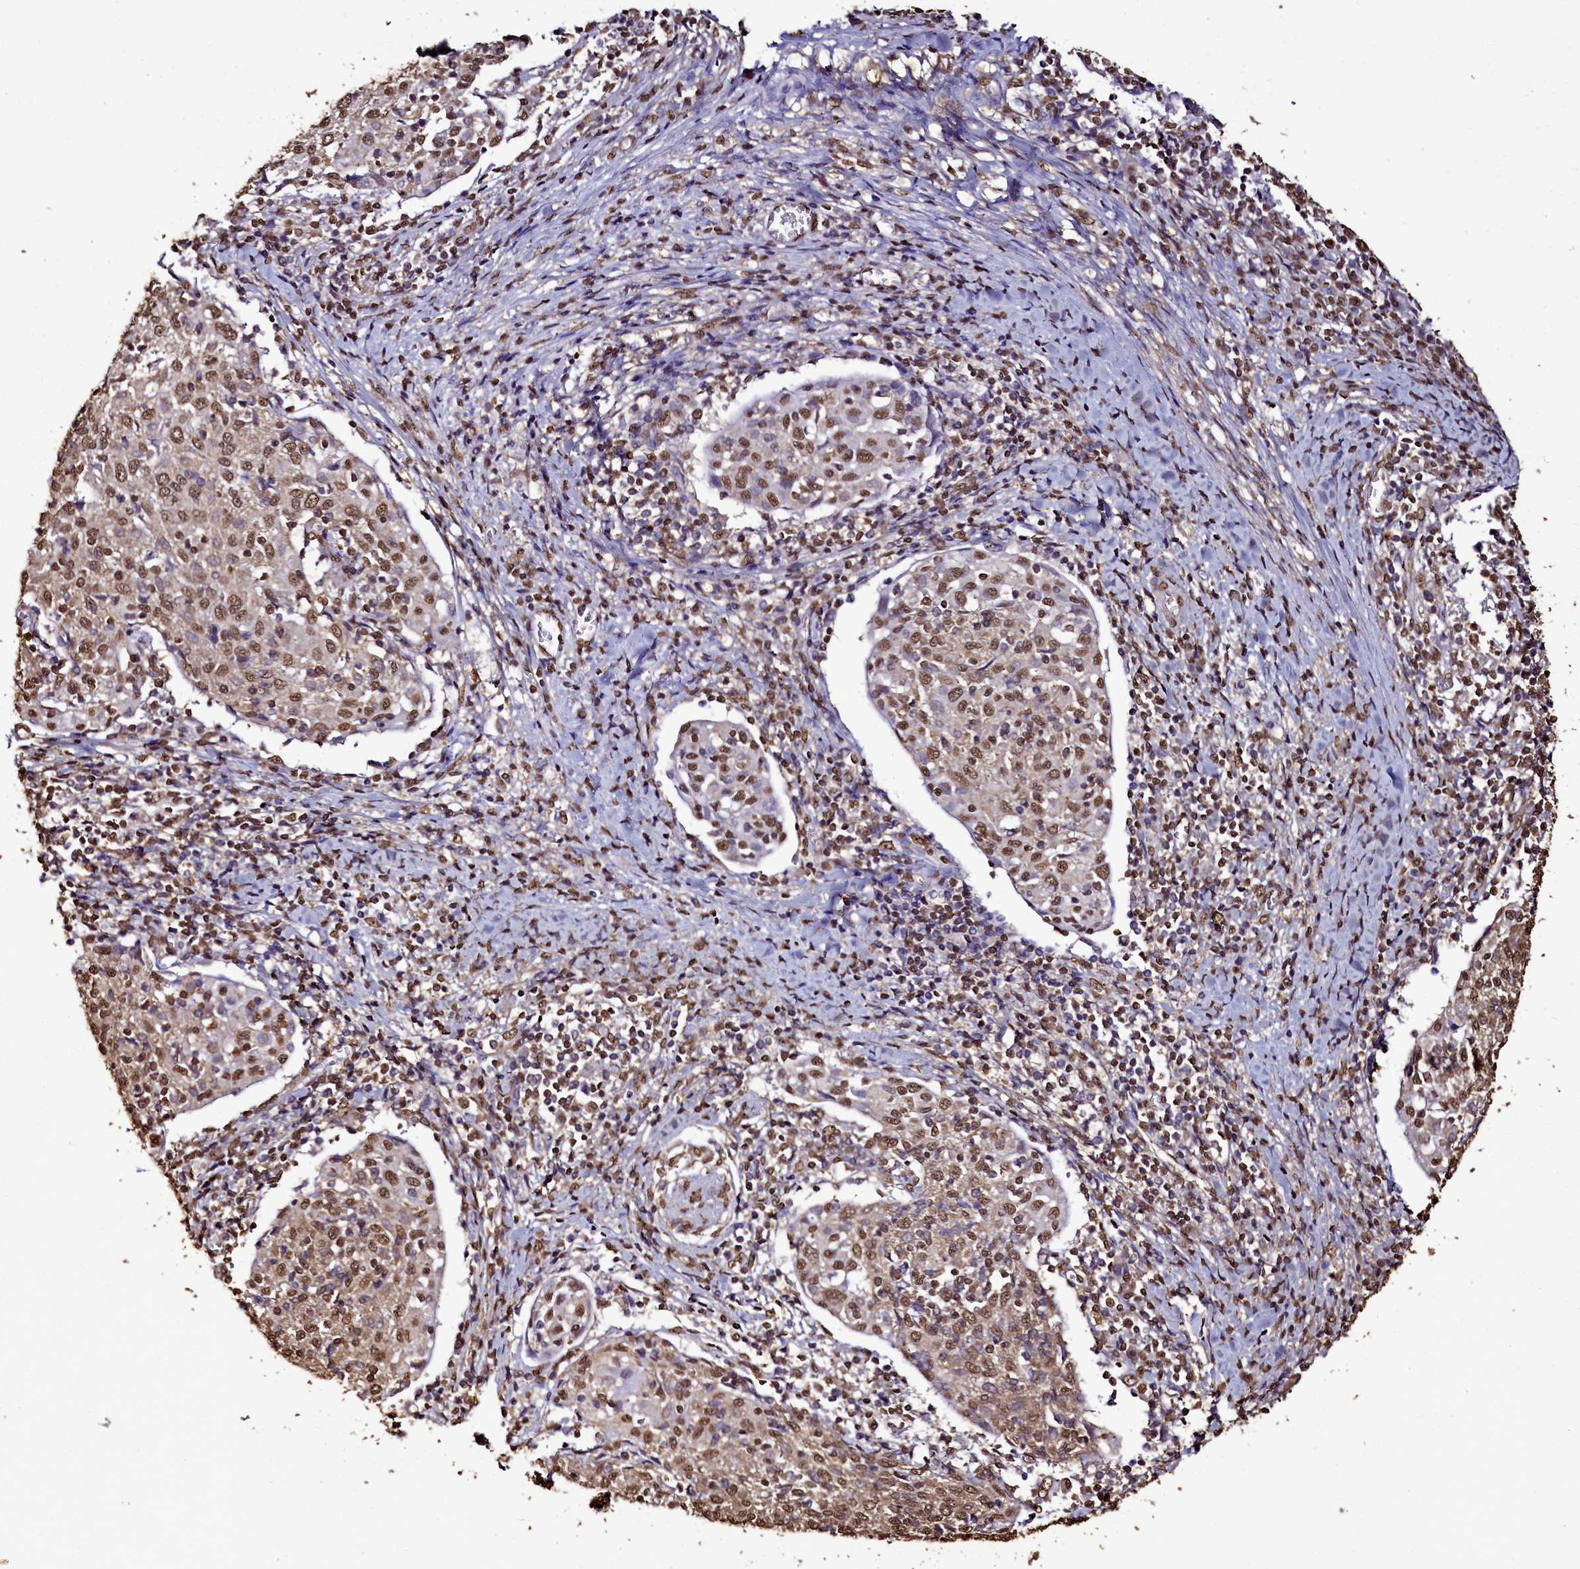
{"staining": {"intensity": "moderate", "quantity": ">75%", "location": "cytoplasmic/membranous,nuclear"}, "tissue": "cervical cancer", "cell_type": "Tumor cells", "image_type": "cancer", "snomed": [{"axis": "morphology", "description": "Squamous cell carcinoma, NOS"}, {"axis": "topography", "description": "Cervix"}], "caption": "Moderate cytoplasmic/membranous and nuclear expression is seen in about >75% of tumor cells in cervical cancer.", "gene": "TRIP6", "patient": {"sex": "female", "age": 52}}